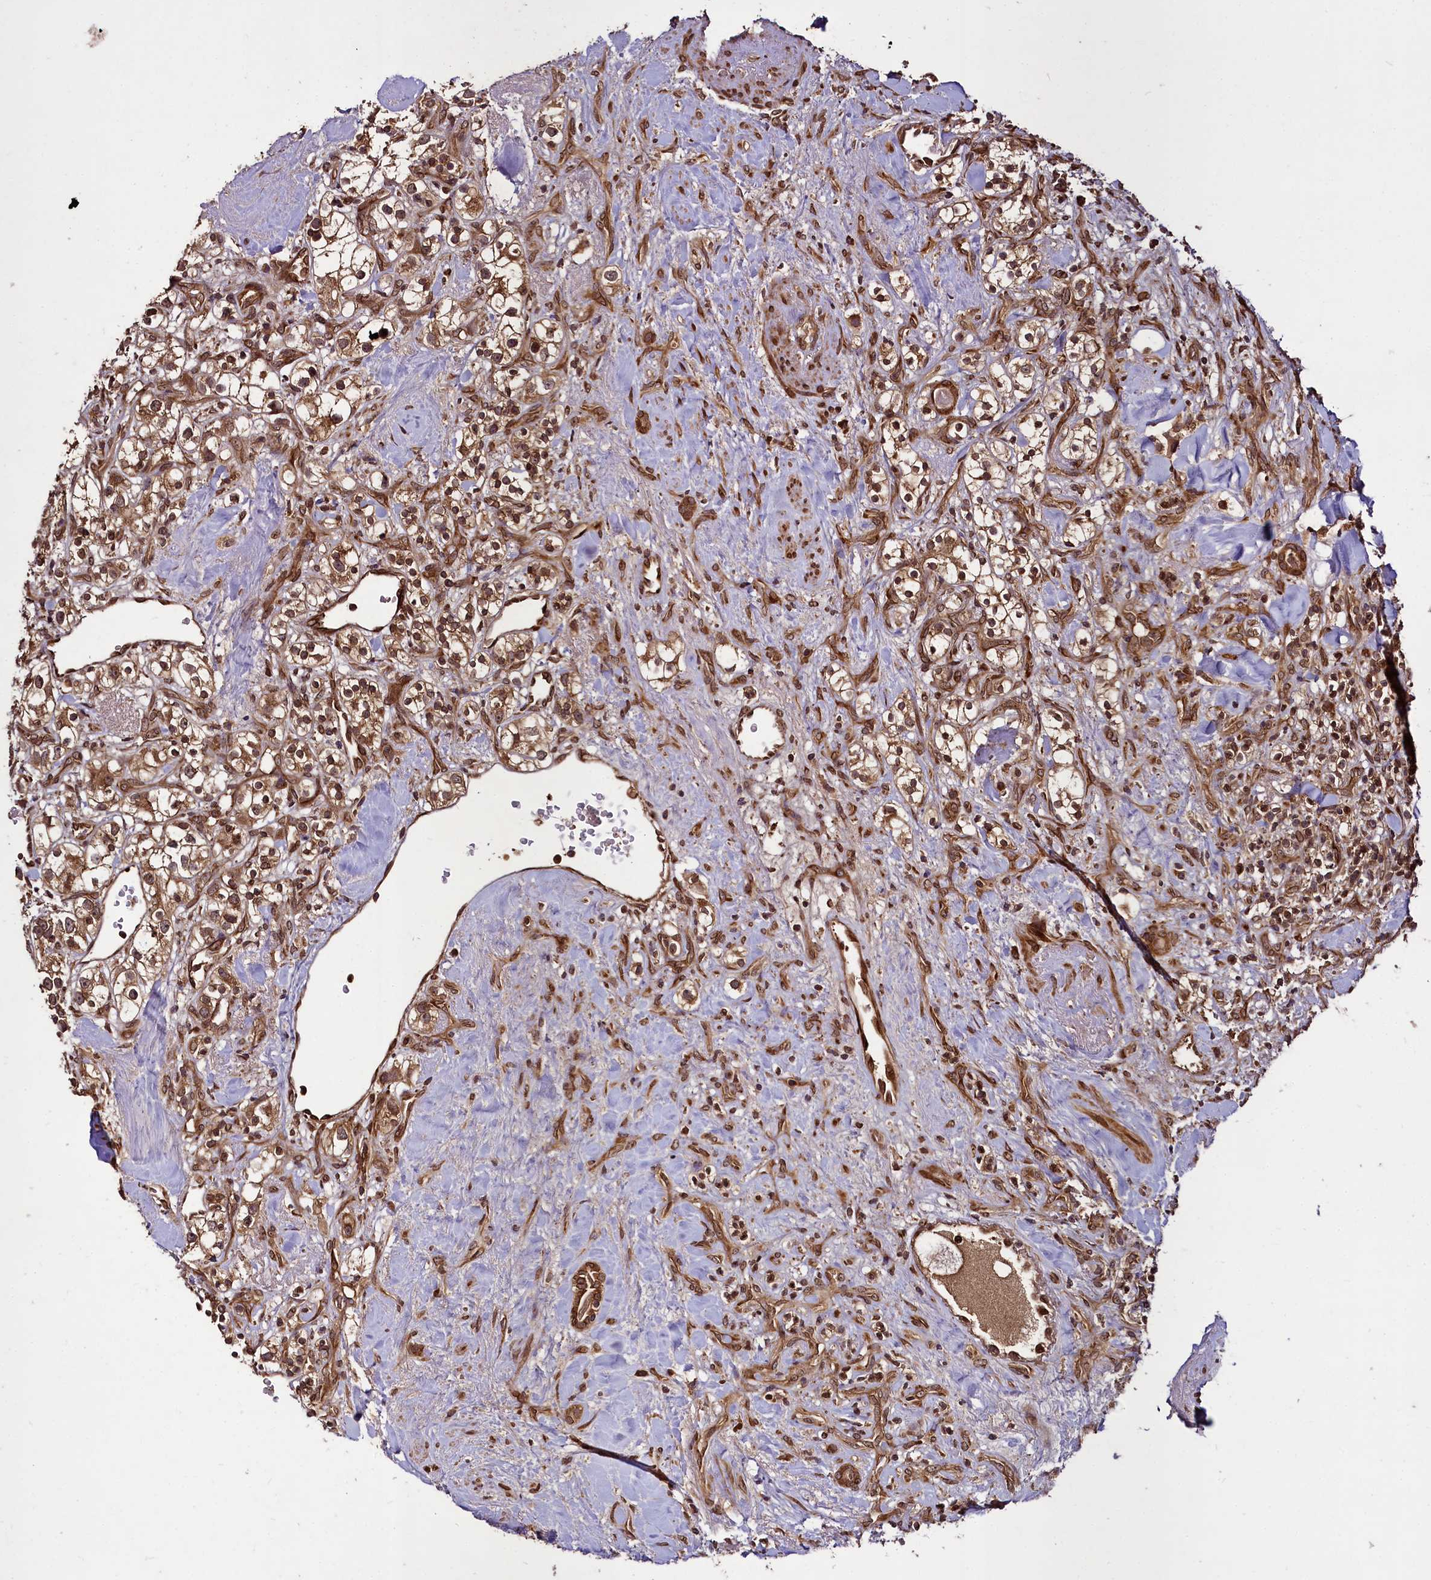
{"staining": {"intensity": "moderate", "quantity": ">75%", "location": "cytoplasmic/membranous,nuclear"}, "tissue": "renal cancer", "cell_type": "Tumor cells", "image_type": "cancer", "snomed": [{"axis": "morphology", "description": "Adenocarcinoma, NOS"}, {"axis": "topography", "description": "Kidney"}], "caption": "Protein expression analysis of human renal adenocarcinoma reveals moderate cytoplasmic/membranous and nuclear positivity in approximately >75% of tumor cells.", "gene": "DCP1B", "patient": {"sex": "male", "age": 77}}